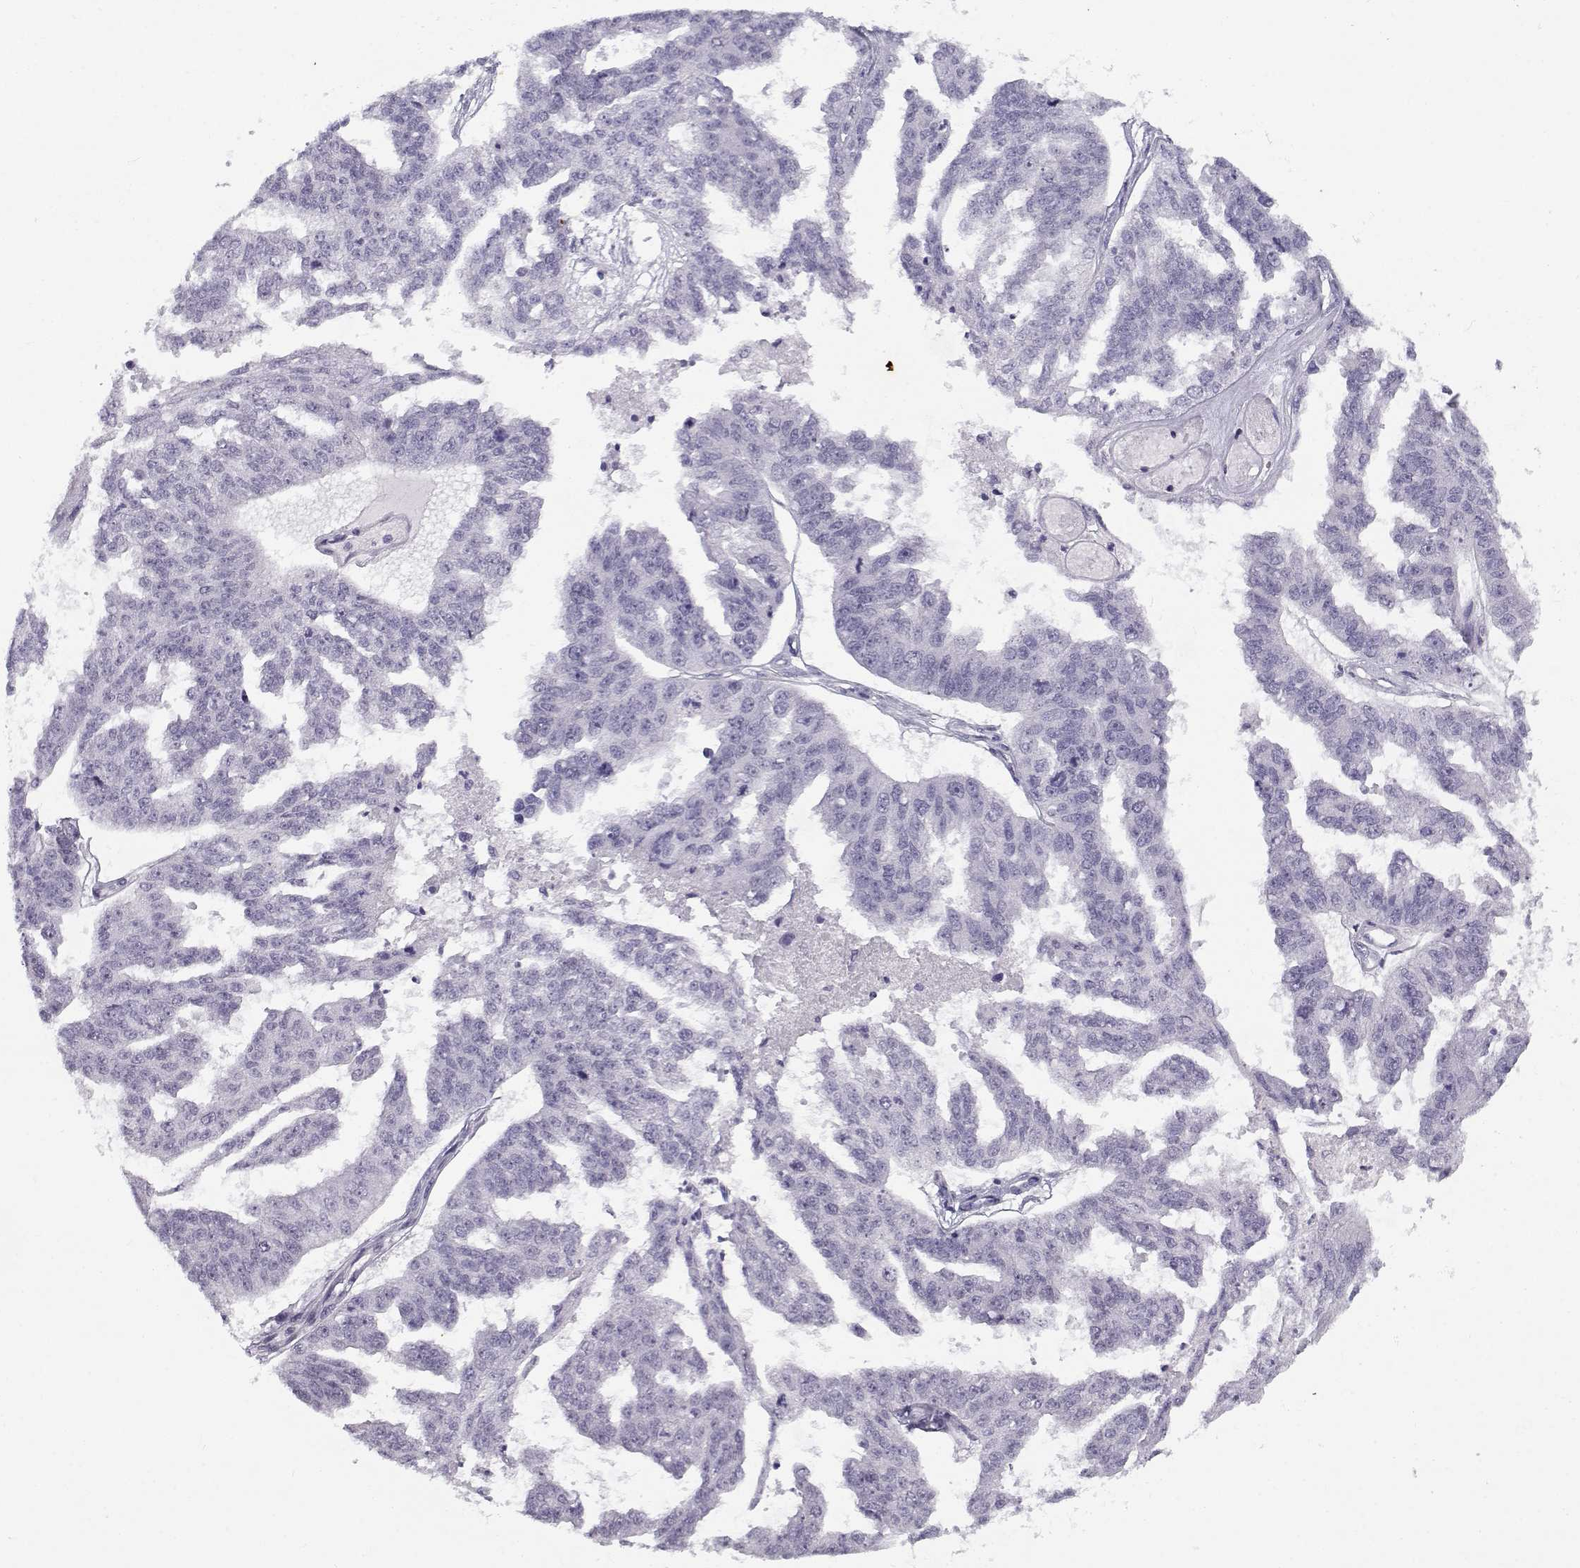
{"staining": {"intensity": "negative", "quantity": "none", "location": "none"}, "tissue": "ovarian cancer", "cell_type": "Tumor cells", "image_type": "cancer", "snomed": [{"axis": "morphology", "description": "Cystadenocarcinoma, serous, NOS"}, {"axis": "topography", "description": "Ovary"}], "caption": "Ovarian serous cystadenocarcinoma was stained to show a protein in brown. There is no significant positivity in tumor cells.", "gene": "TEX55", "patient": {"sex": "female", "age": 58}}